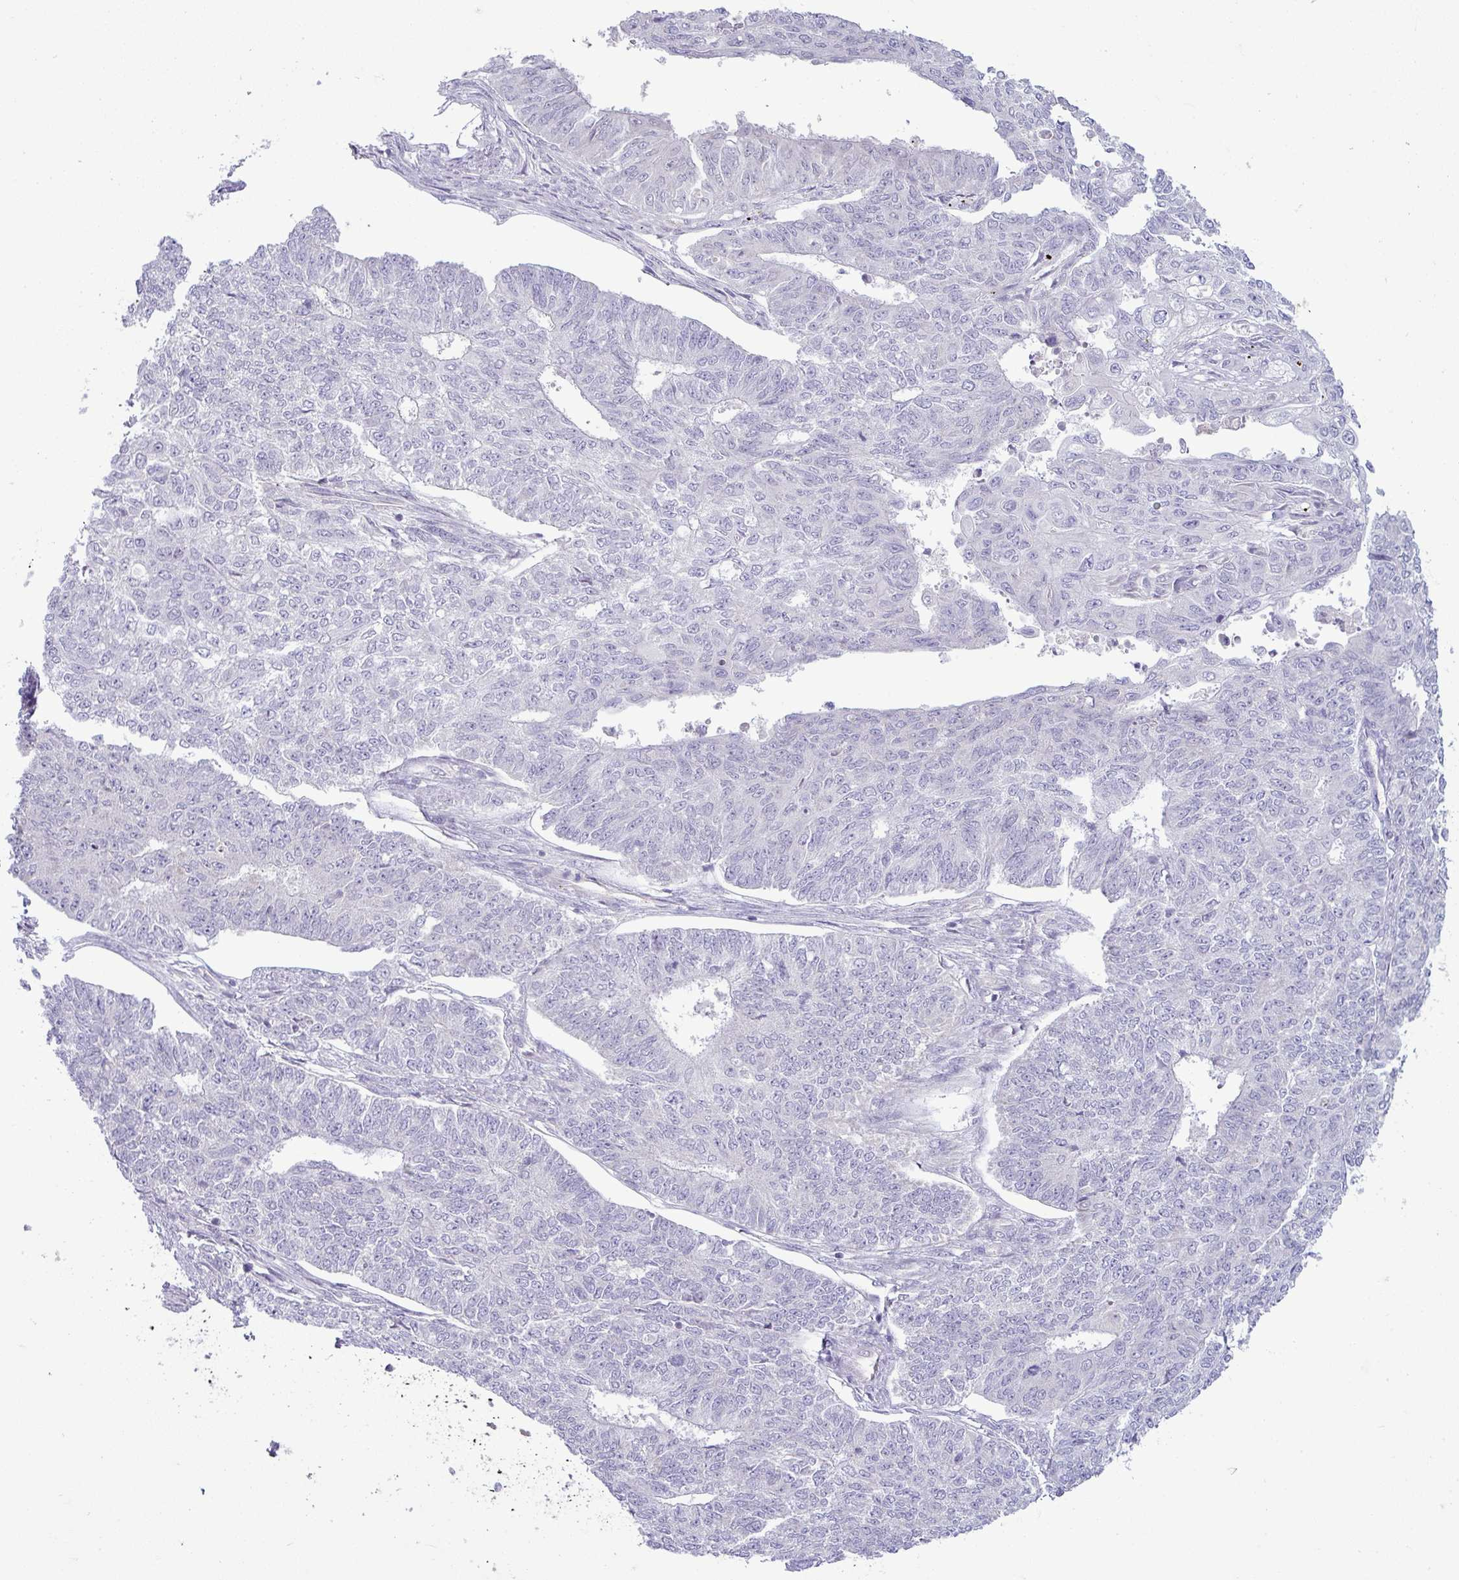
{"staining": {"intensity": "negative", "quantity": "none", "location": "none"}, "tissue": "endometrial cancer", "cell_type": "Tumor cells", "image_type": "cancer", "snomed": [{"axis": "morphology", "description": "Adenocarcinoma, NOS"}, {"axis": "topography", "description": "Endometrium"}], "caption": "A high-resolution image shows immunohistochemistry (IHC) staining of endometrial cancer (adenocarcinoma), which reveals no significant staining in tumor cells. (Brightfield microscopy of DAB (3,3'-diaminobenzidine) IHC at high magnification).", "gene": "HBEGF", "patient": {"sex": "female", "age": 32}}